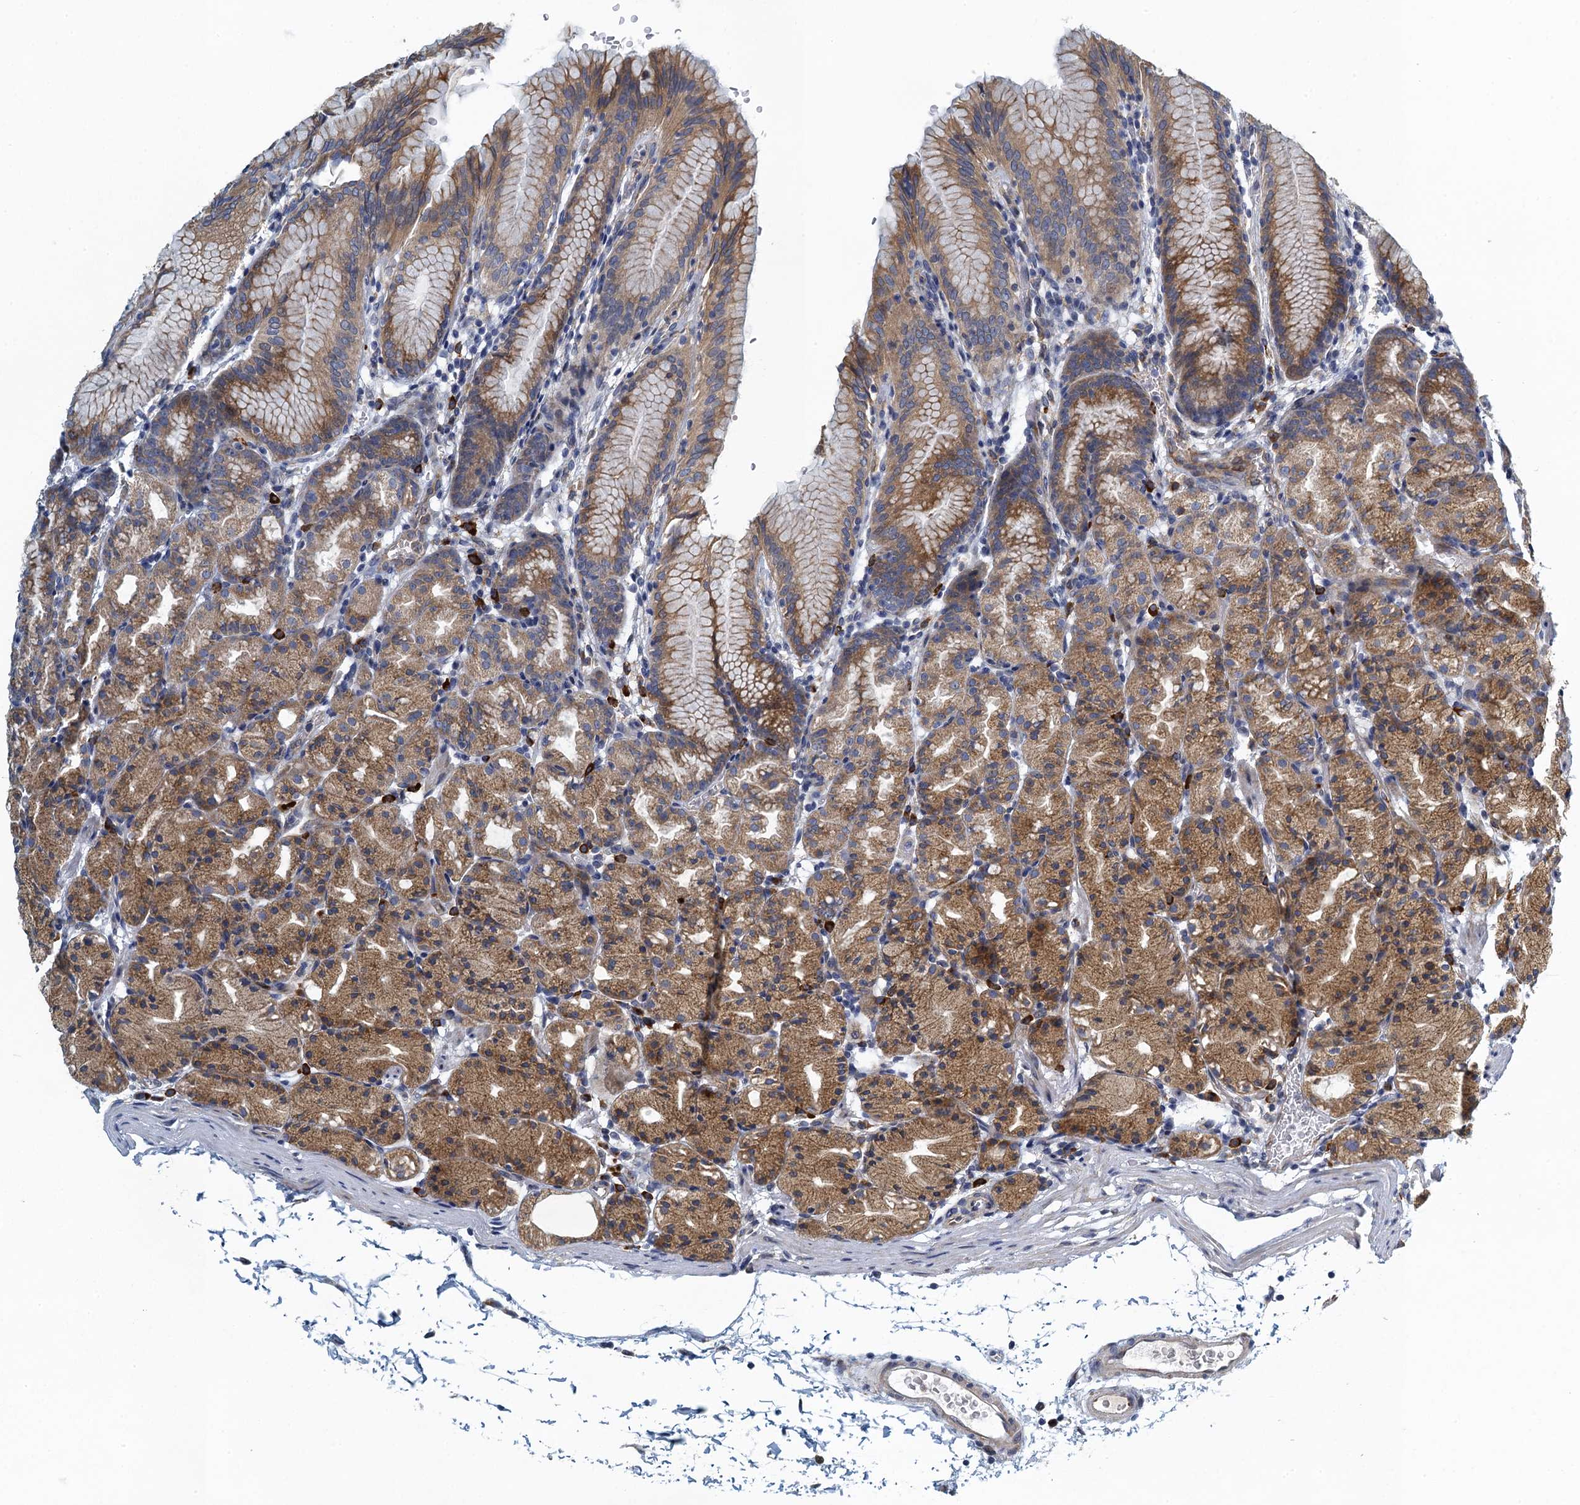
{"staining": {"intensity": "moderate", "quantity": ">75%", "location": "cytoplasmic/membranous"}, "tissue": "stomach", "cell_type": "Glandular cells", "image_type": "normal", "snomed": [{"axis": "morphology", "description": "Normal tissue, NOS"}, {"axis": "topography", "description": "Stomach, upper"}], "caption": "Immunohistochemistry micrograph of normal stomach: stomach stained using immunohistochemistry (IHC) displays medium levels of moderate protein expression localized specifically in the cytoplasmic/membranous of glandular cells, appearing as a cytoplasmic/membranous brown color.", "gene": "ALG2", "patient": {"sex": "male", "age": 48}}